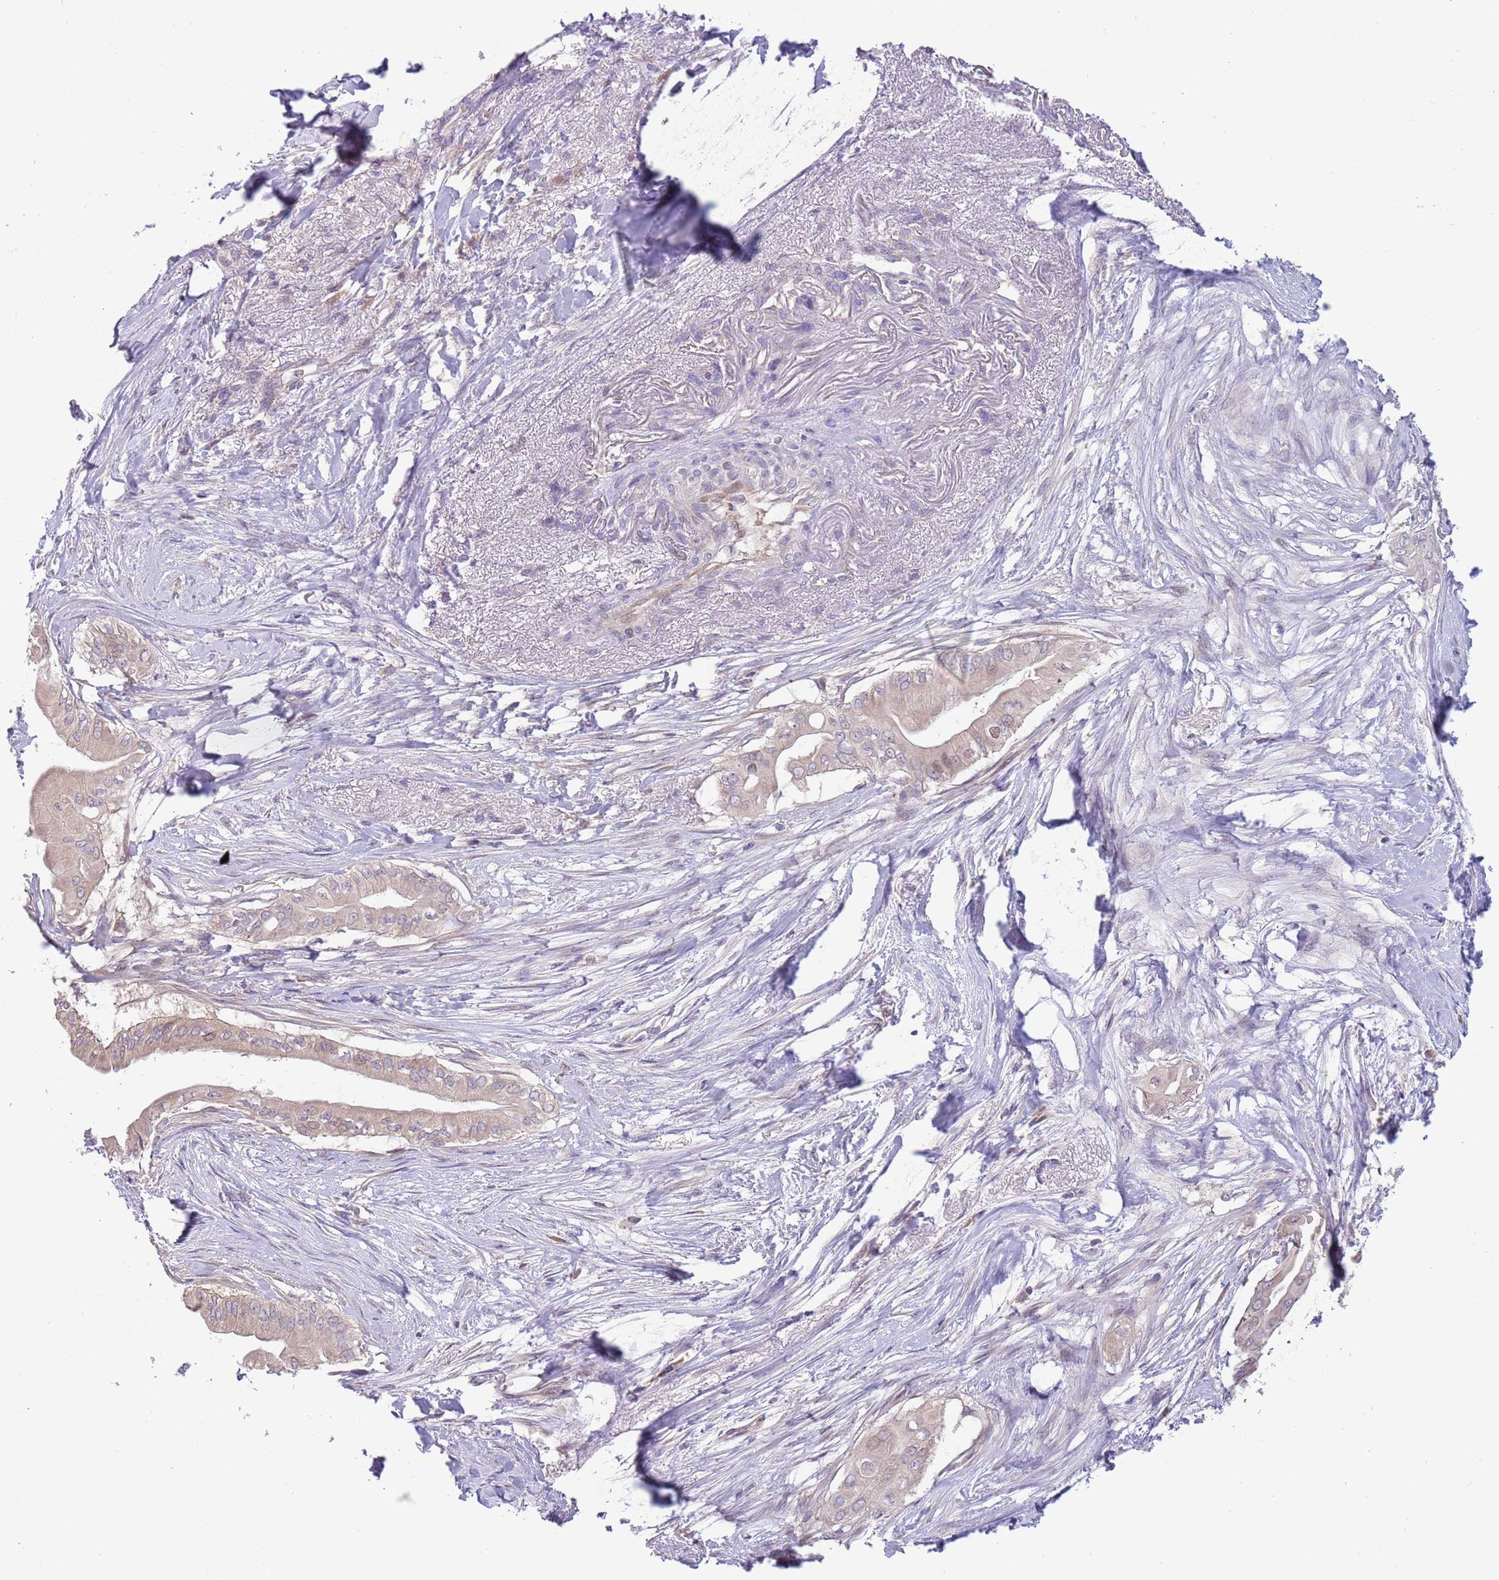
{"staining": {"intensity": "weak", "quantity": ">75%", "location": "cytoplasmic/membranous"}, "tissue": "pancreatic cancer", "cell_type": "Tumor cells", "image_type": "cancer", "snomed": [{"axis": "morphology", "description": "Adenocarcinoma, NOS"}, {"axis": "topography", "description": "Pancreas"}], "caption": "Human pancreatic adenocarcinoma stained with a protein marker reveals weak staining in tumor cells.", "gene": "CABYR", "patient": {"sex": "male", "age": 71}}